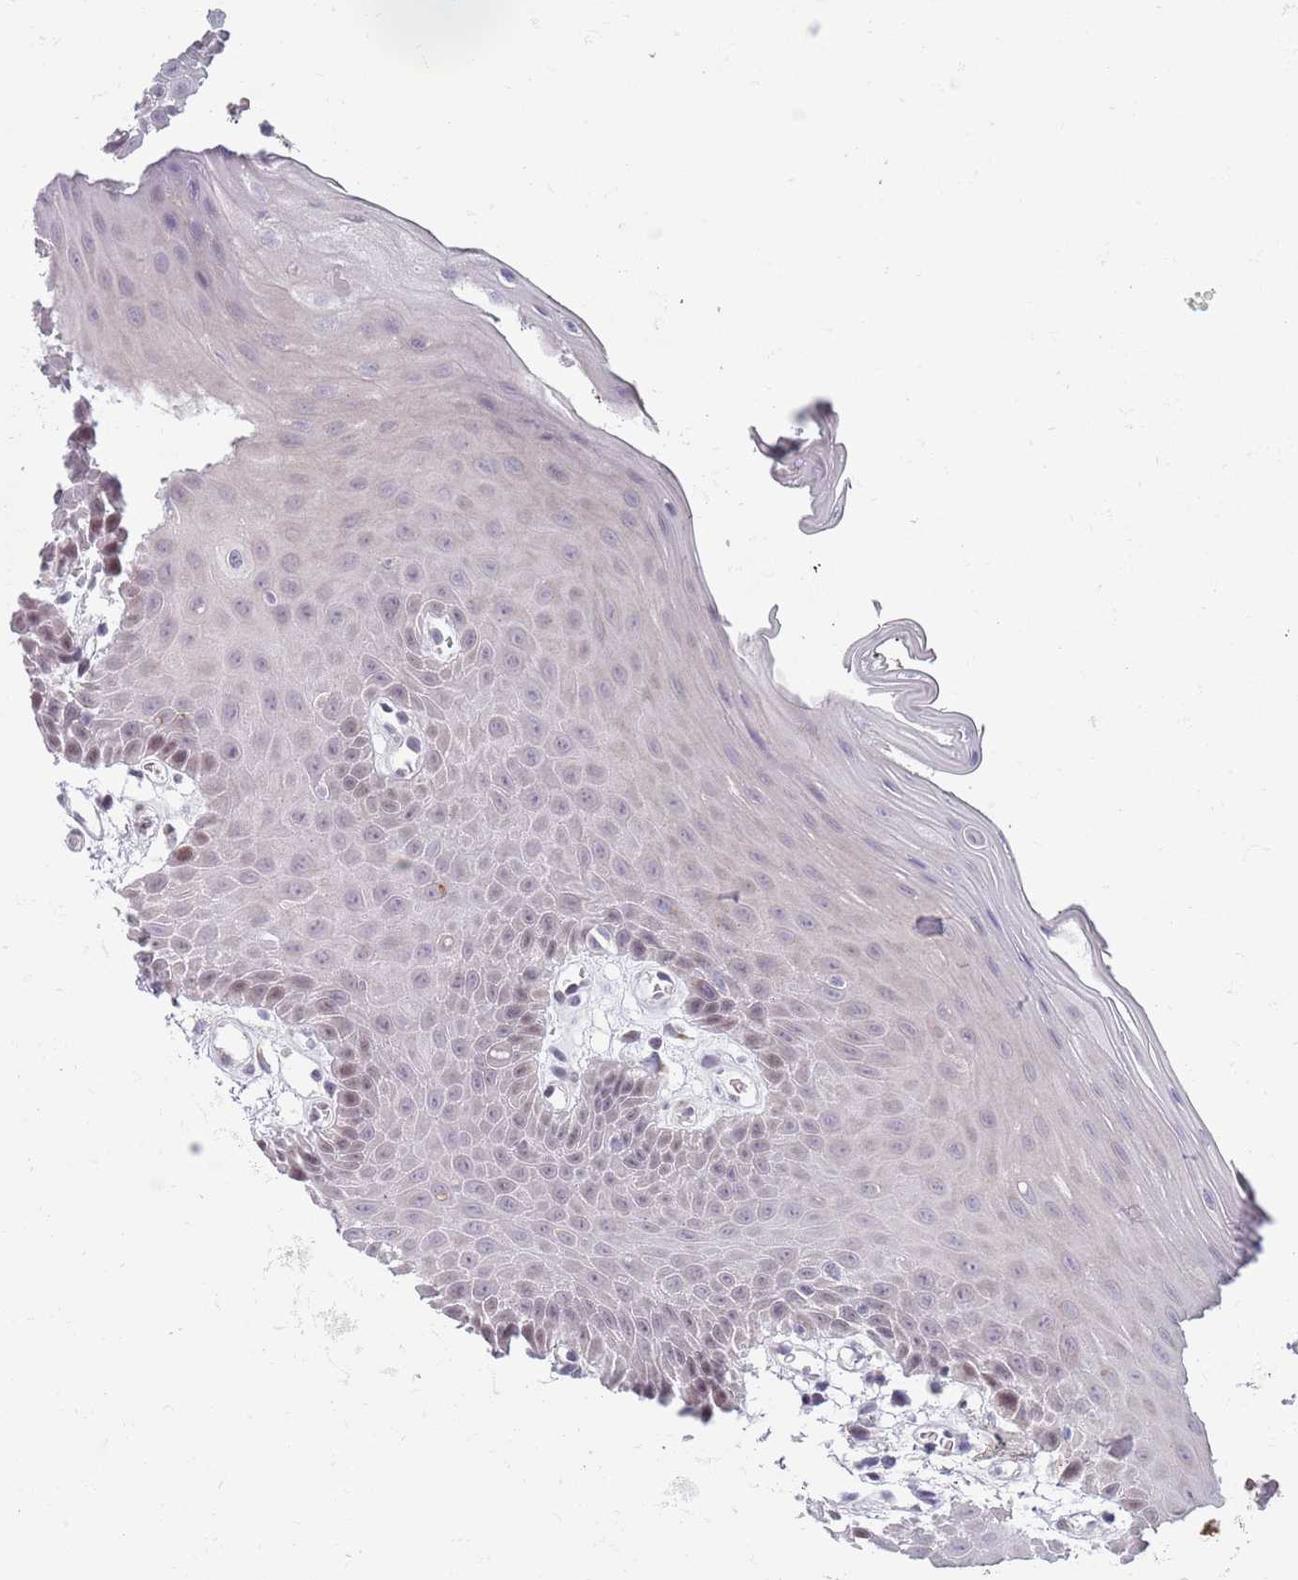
{"staining": {"intensity": "weak", "quantity": "<25%", "location": "nuclear"}, "tissue": "oral mucosa", "cell_type": "Squamous epithelial cells", "image_type": "normal", "snomed": [{"axis": "morphology", "description": "Normal tissue, NOS"}, {"axis": "topography", "description": "Oral tissue"}, {"axis": "topography", "description": "Tounge, NOS"}], "caption": "This is a histopathology image of IHC staining of normal oral mucosa, which shows no expression in squamous epithelial cells.", "gene": "ZKSCAN2", "patient": {"sex": "female", "age": 59}}